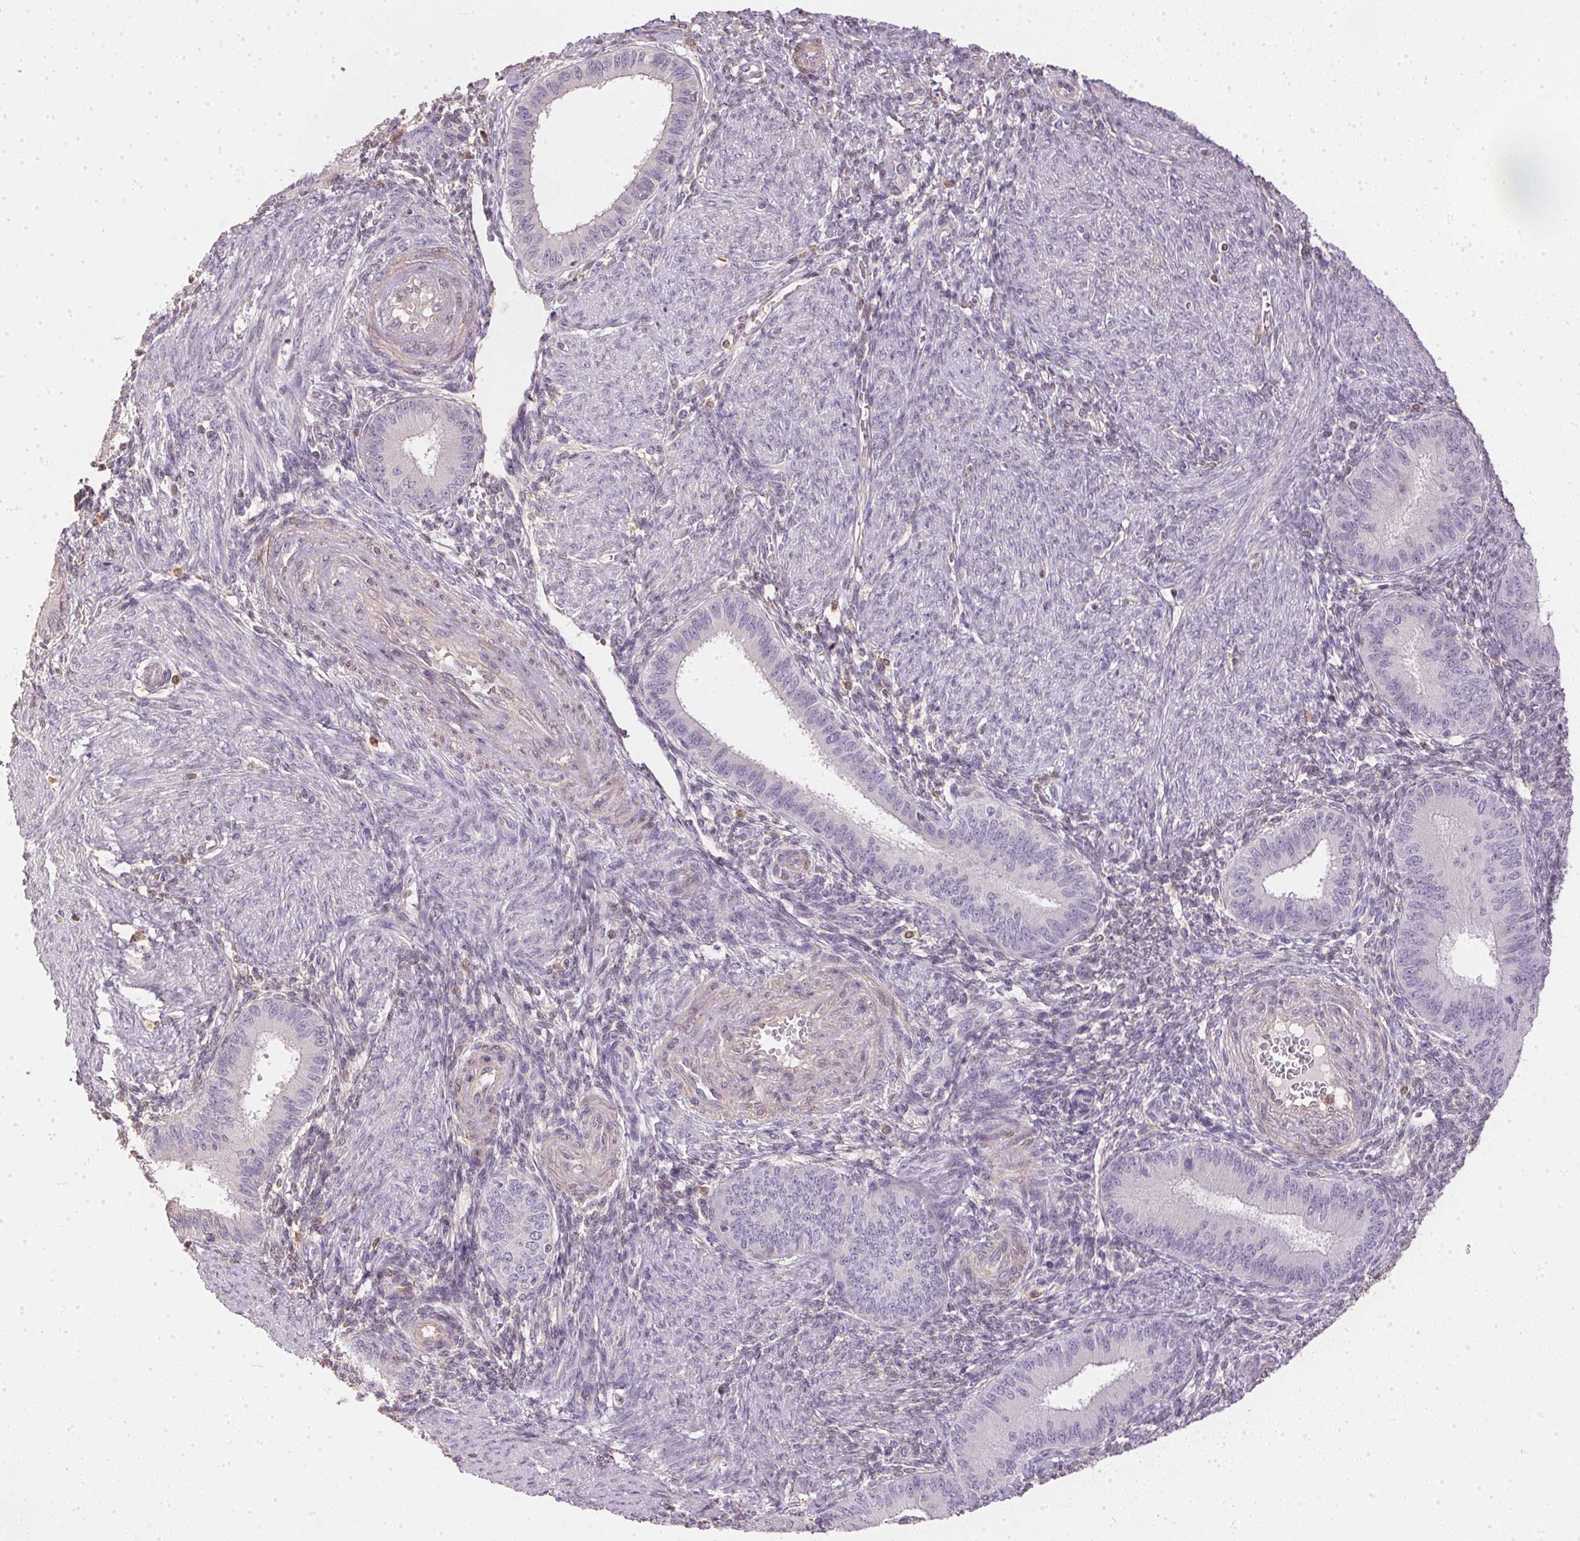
{"staining": {"intensity": "negative", "quantity": "none", "location": "none"}, "tissue": "endometrium", "cell_type": "Cells in endometrial stroma", "image_type": "normal", "snomed": [{"axis": "morphology", "description": "Normal tissue, NOS"}, {"axis": "topography", "description": "Endometrium"}], "caption": "IHC image of normal endometrium stained for a protein (brown), which exhibits no staining in cells in endometrial stroma. (DAB (3,3'-diaminobenzidine) immunohistochemistry with hematoxylin counter stain).", "gene": "S100A3", "patient": {"sex": "female", "age": 39}}